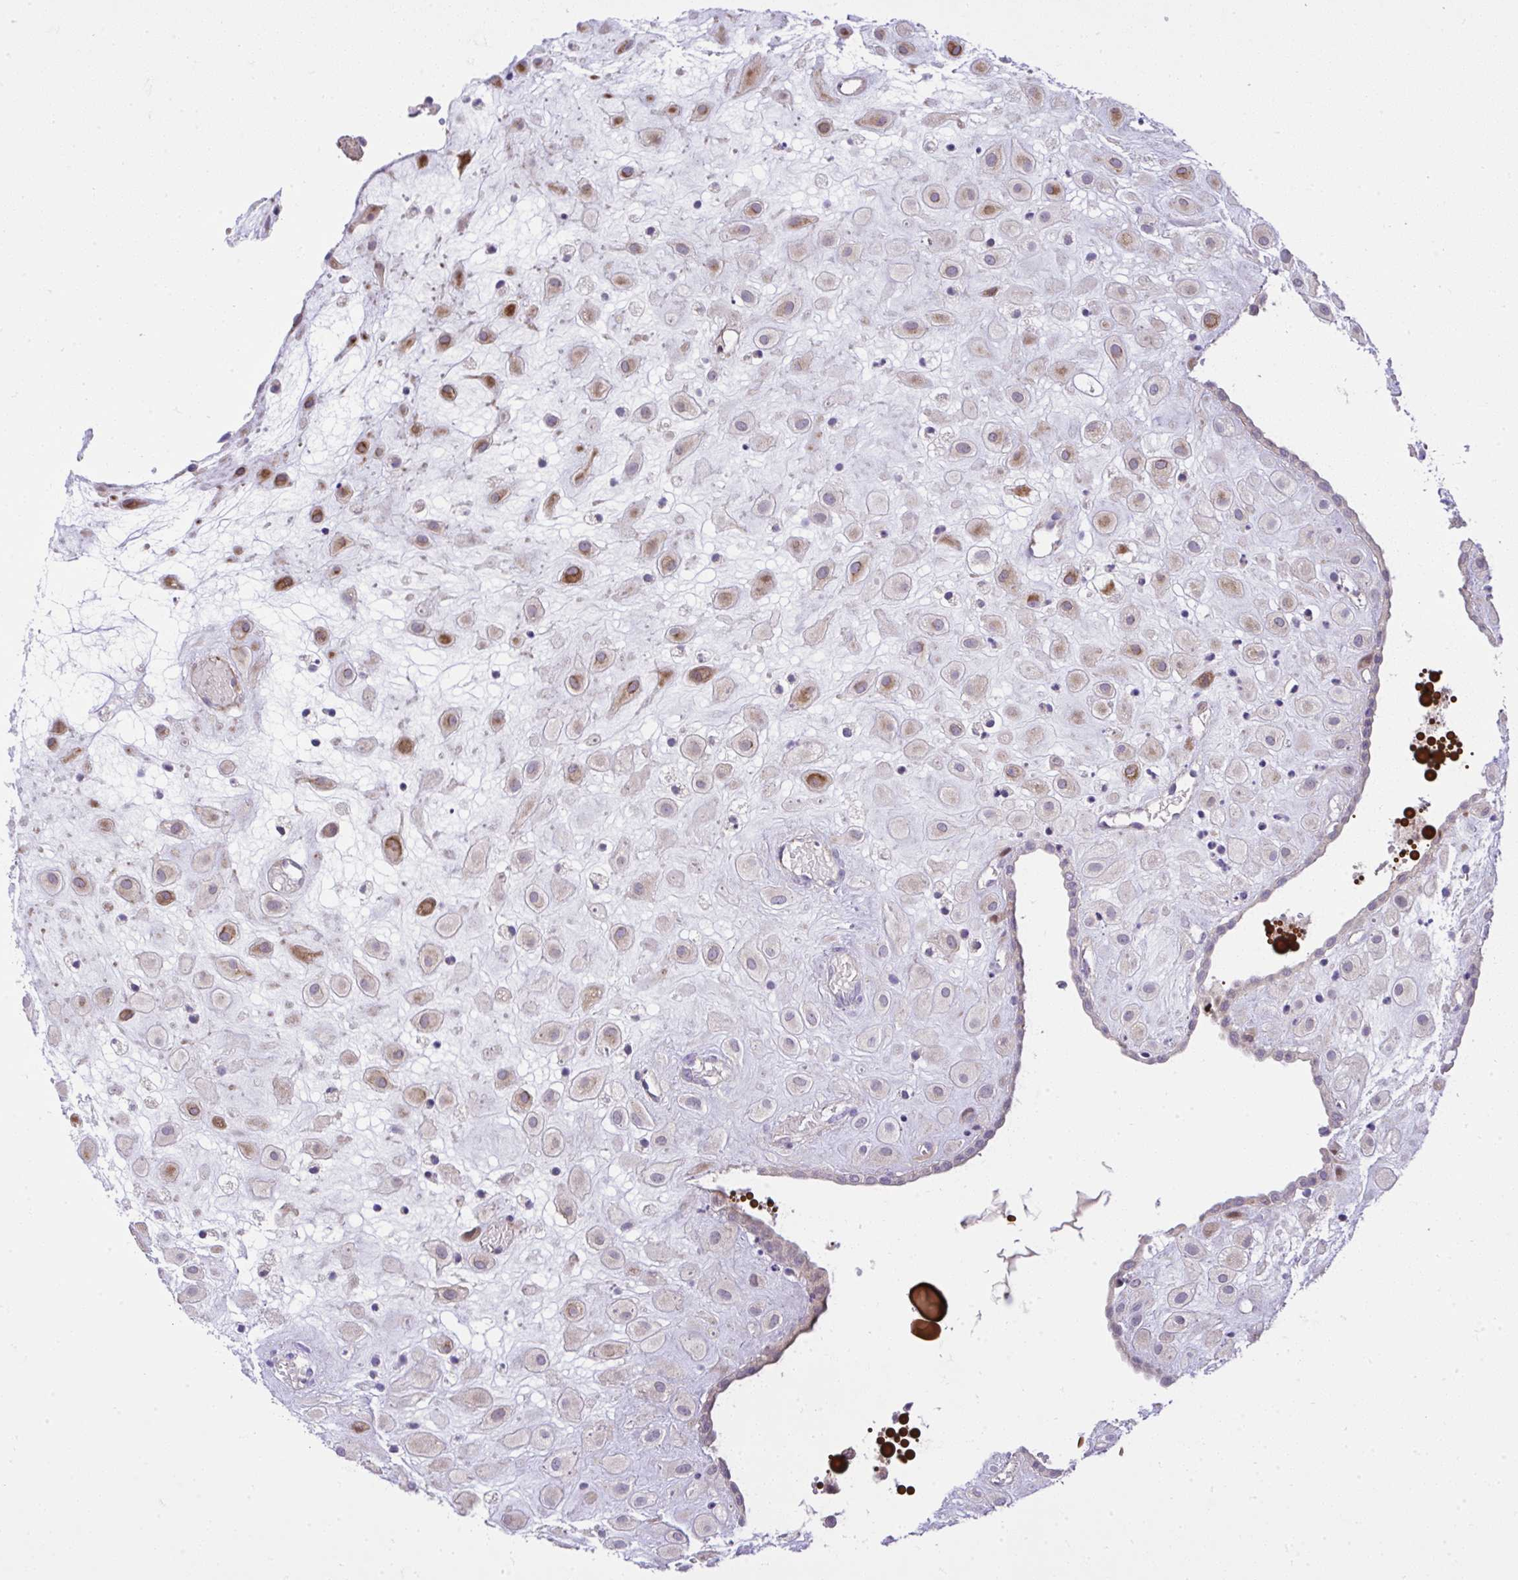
{"staining": {"intensity": "moderate", "quantity": "25%-75%", "location": "cytoplasmic/membranous"}, "tissue": "placenta", "cell_type": "Decidual cells", "image_type": "normal", "snomed": [{"axis": "morphology", "description": "Normal tissue, NOS"}, {"axis": "topography", "description": "Placenta"}], "caption": "High-power microscopy captured an IHC histopathology image of normal placenta, revealing moderate cytoplasmic/membranous staining in about 25%-75% of decidual cells.", "gene": "CHIA", "patient": {"sex": "female", "age": 24}}